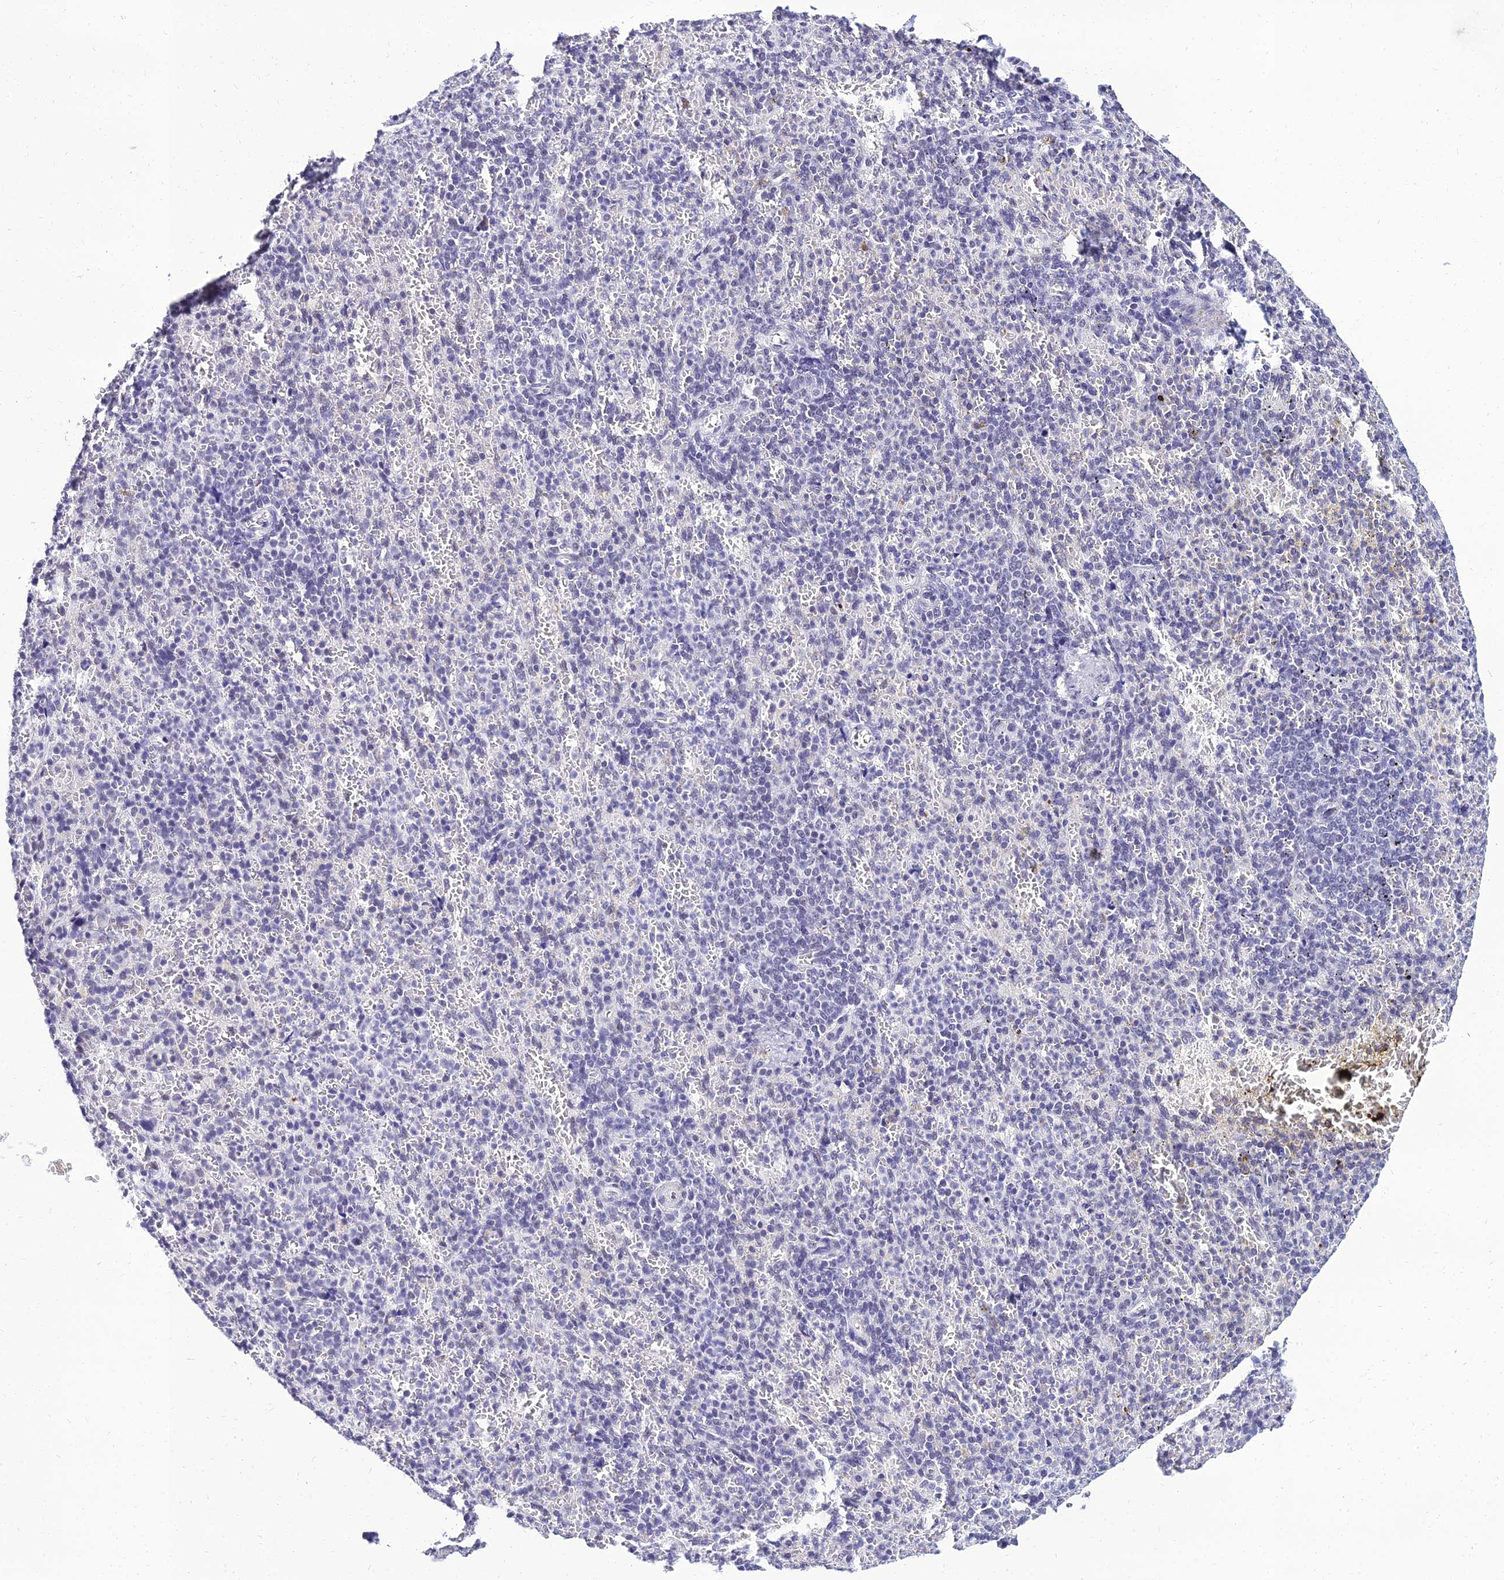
{"staining": {"intensity": "negative", "quantity": "none", "location": "none"}, "tissue": "spleen", "cell_type": "Cells in red pulp", "image_type": "normal", "snomed": [{"axis": "morphology", "description": "Normal tissue, NOS"}, {"axis": "topography", "description": "Spleen"}], "caption": "The IHC image has no significant positivity in cells in red pulp of spleen.", "gene": "PPP4R2", "patient": {"sex": "female", "age": 74}}